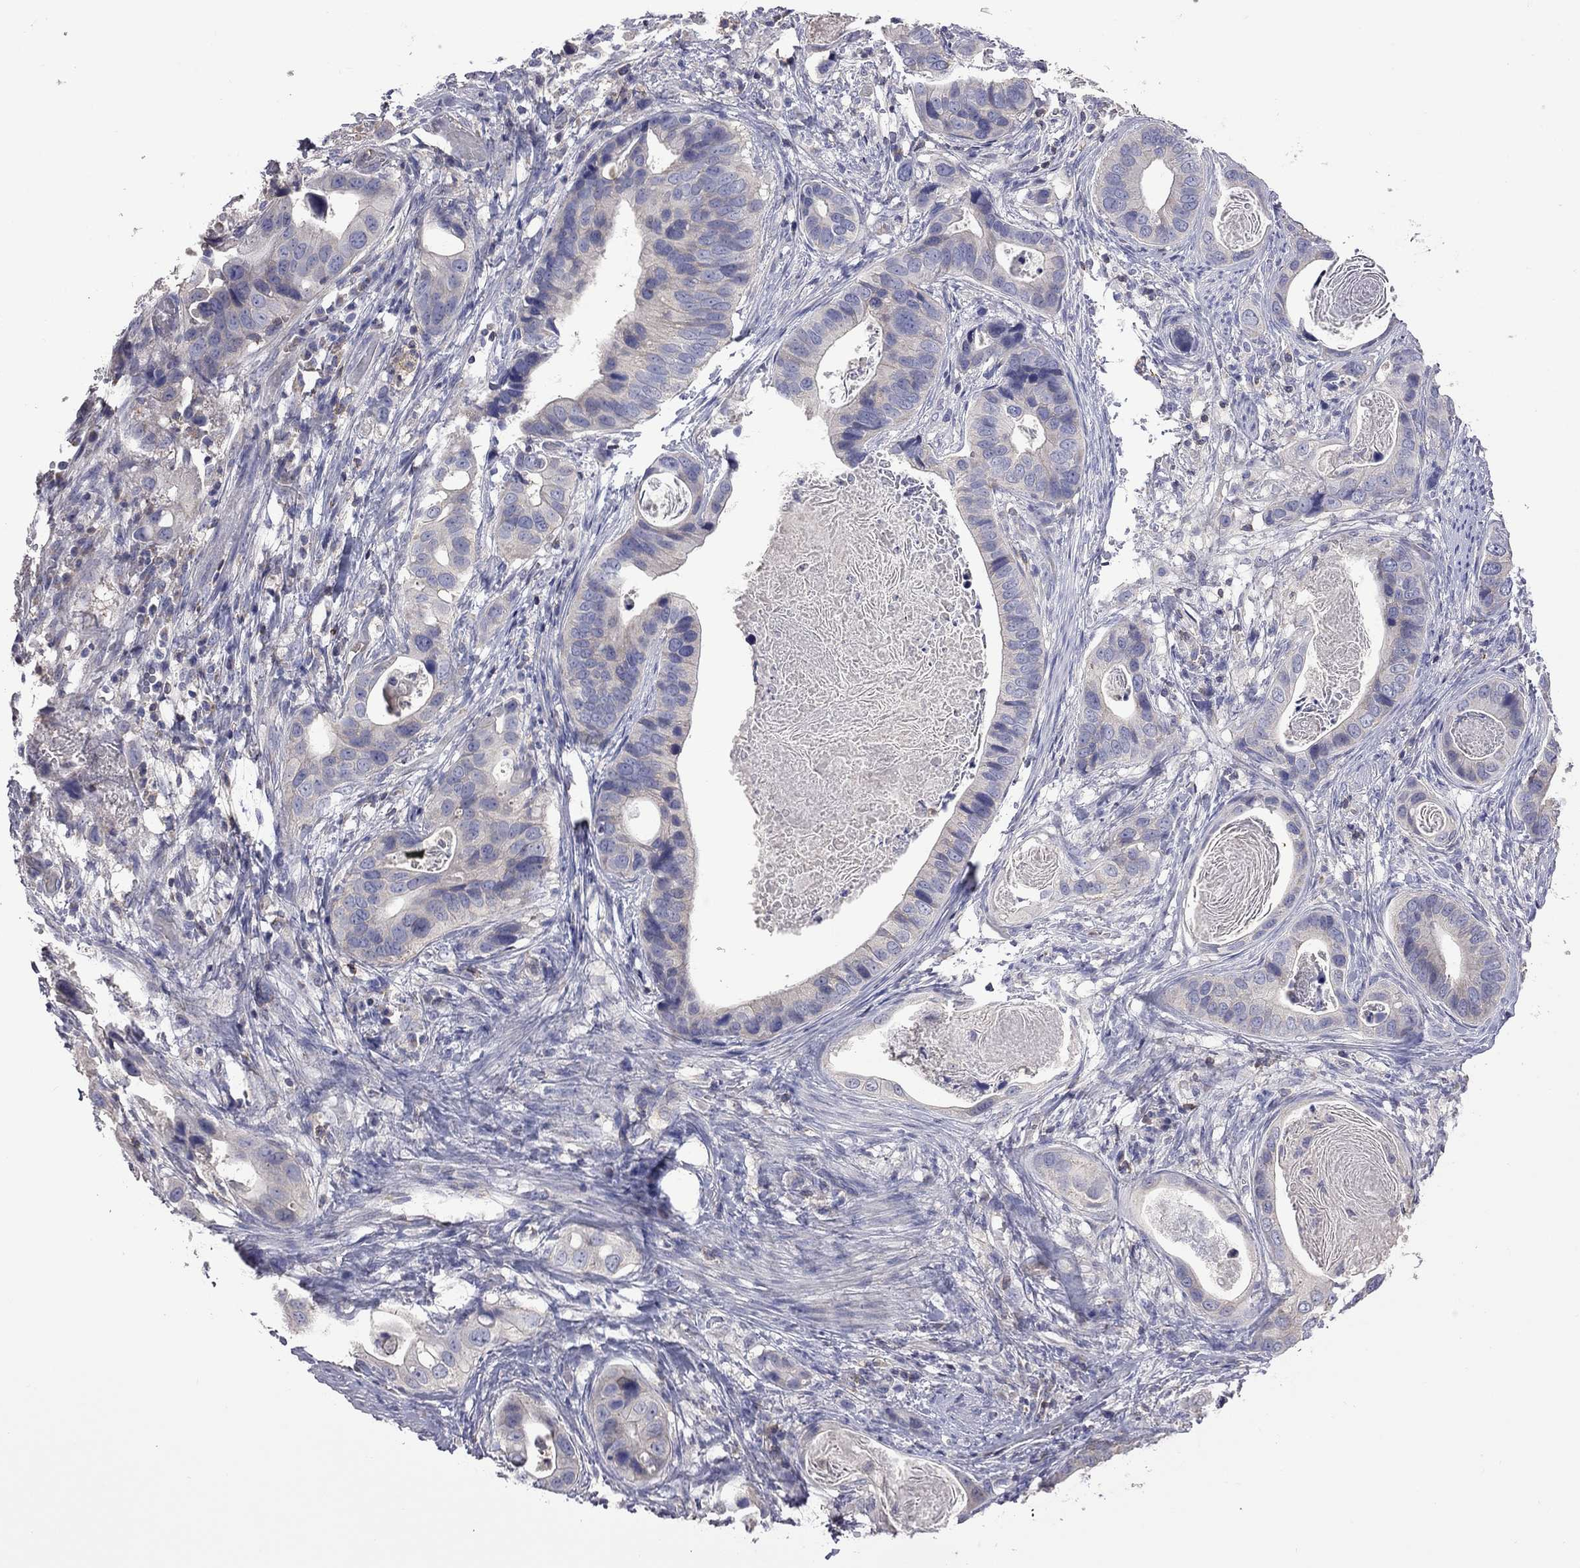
{"staining": {"intensity": "negative", "quantity": "none", "location": "none"}, "tissue": "stomach cancer", "cell_type": "Tumor cells", "image_type": "cancer", "snomed": [{"axis": "morphology", "description": "Adenocarcinoma, NOS"}, {"axis": "topography", "description": "Stomach"}], "caption": "Protein analysis of adenocarcinoma (stomach) demonstrates no significant expression in tumor cells.", "gene": "IPCEF1", "patient": {"sex": "male", "age": 84}}